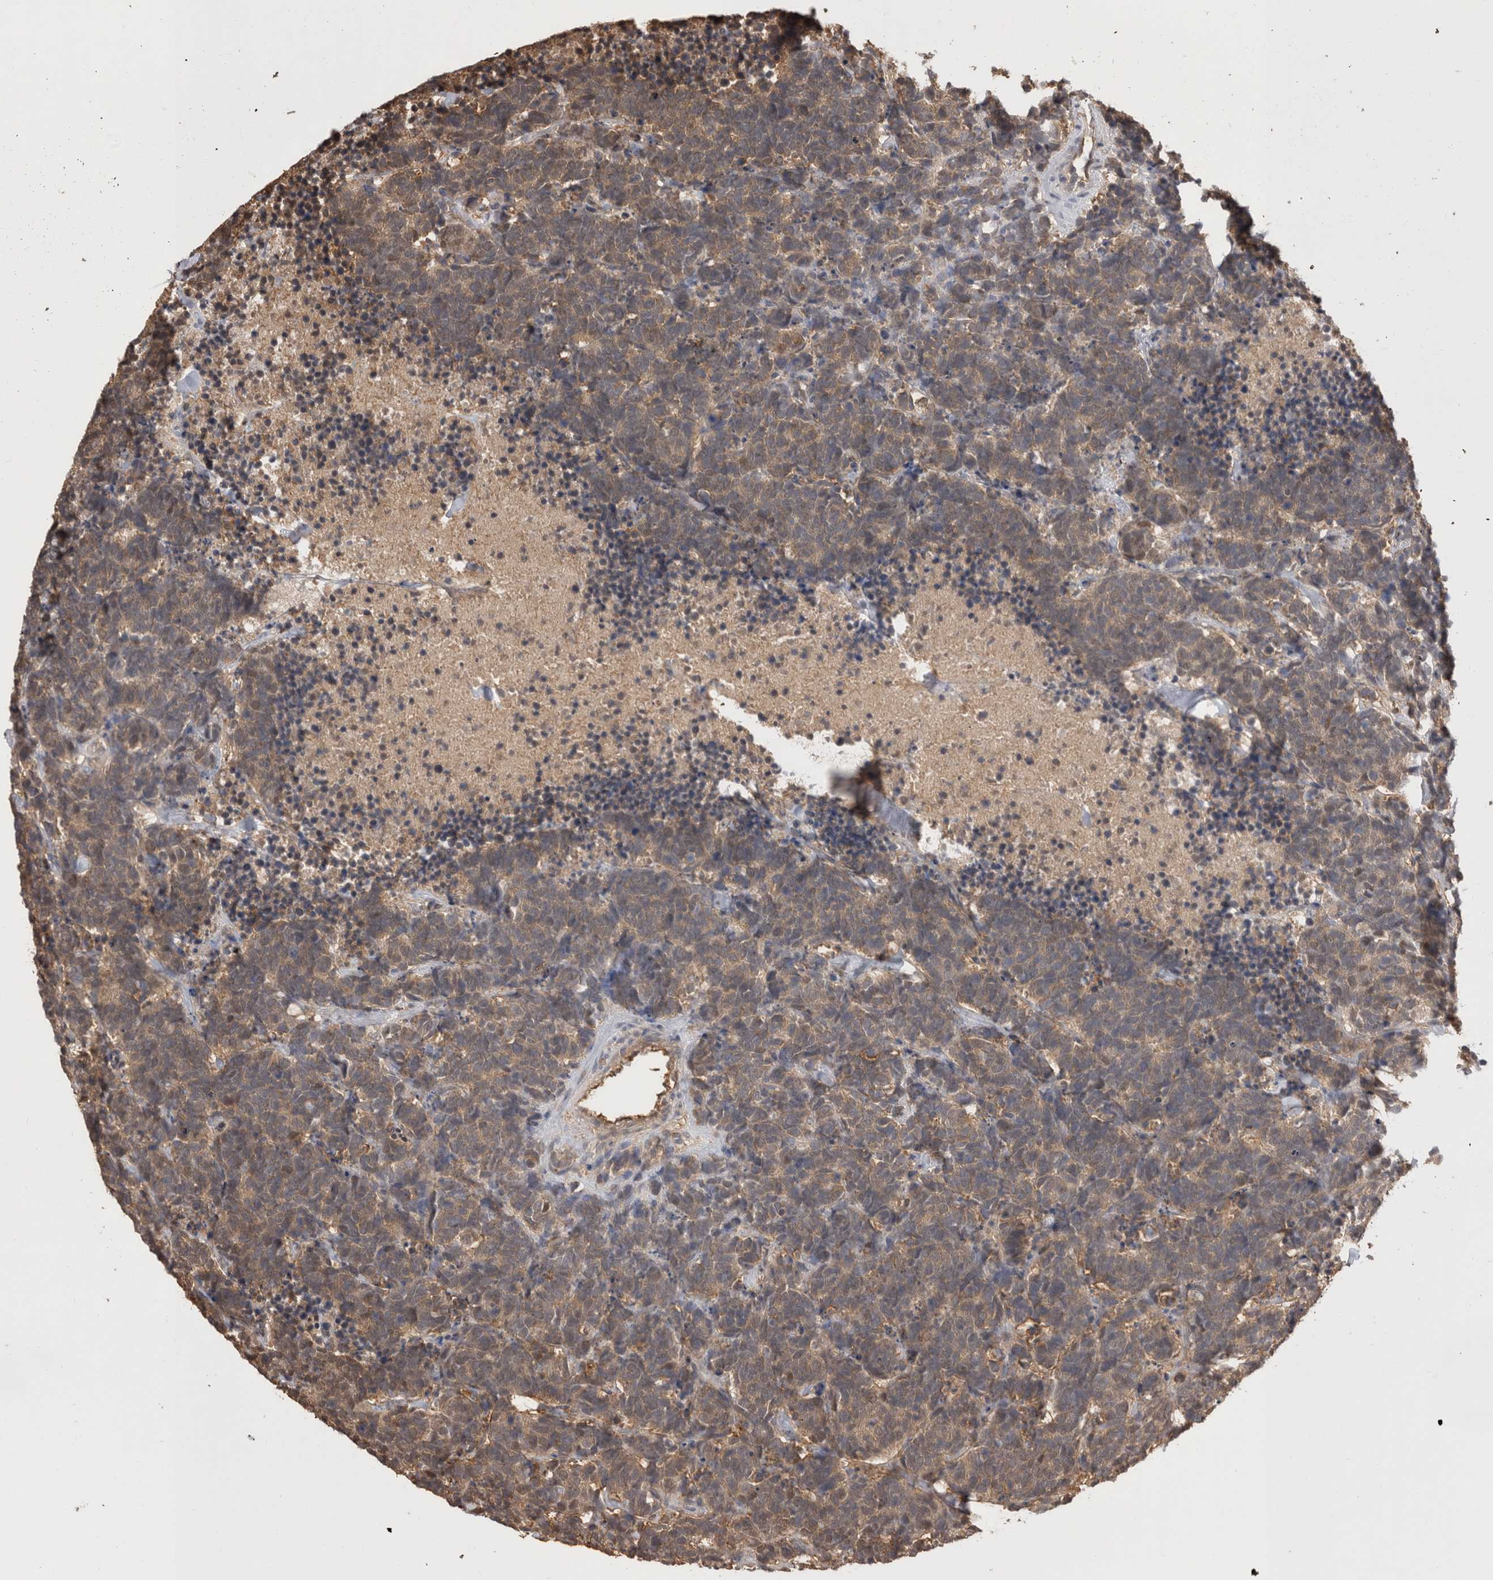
{"staining": {"intensity": "weak", "quantity": ">75%", "location": "cytoplasmic/membranous"}, "tissue": "carcinoid", "cell_type": "Tumor cells", "image_type": "cancer", "snomed": [{"axis": "morphology", "description": "Carcinoma, NOS"}, {"axis": "morphology", "description": "Carcinoid, malignant, NOS"}, {"axis": "topography", "description": "Urinary bladder"}], "caption": "IHC (DAB) staining of carcinoid demonstrates weak cytoplasmic/membranous protein expression in about >75% of tumor cells.", "gene": "PREP", "patient": {"sex": "male", "age": 57}}